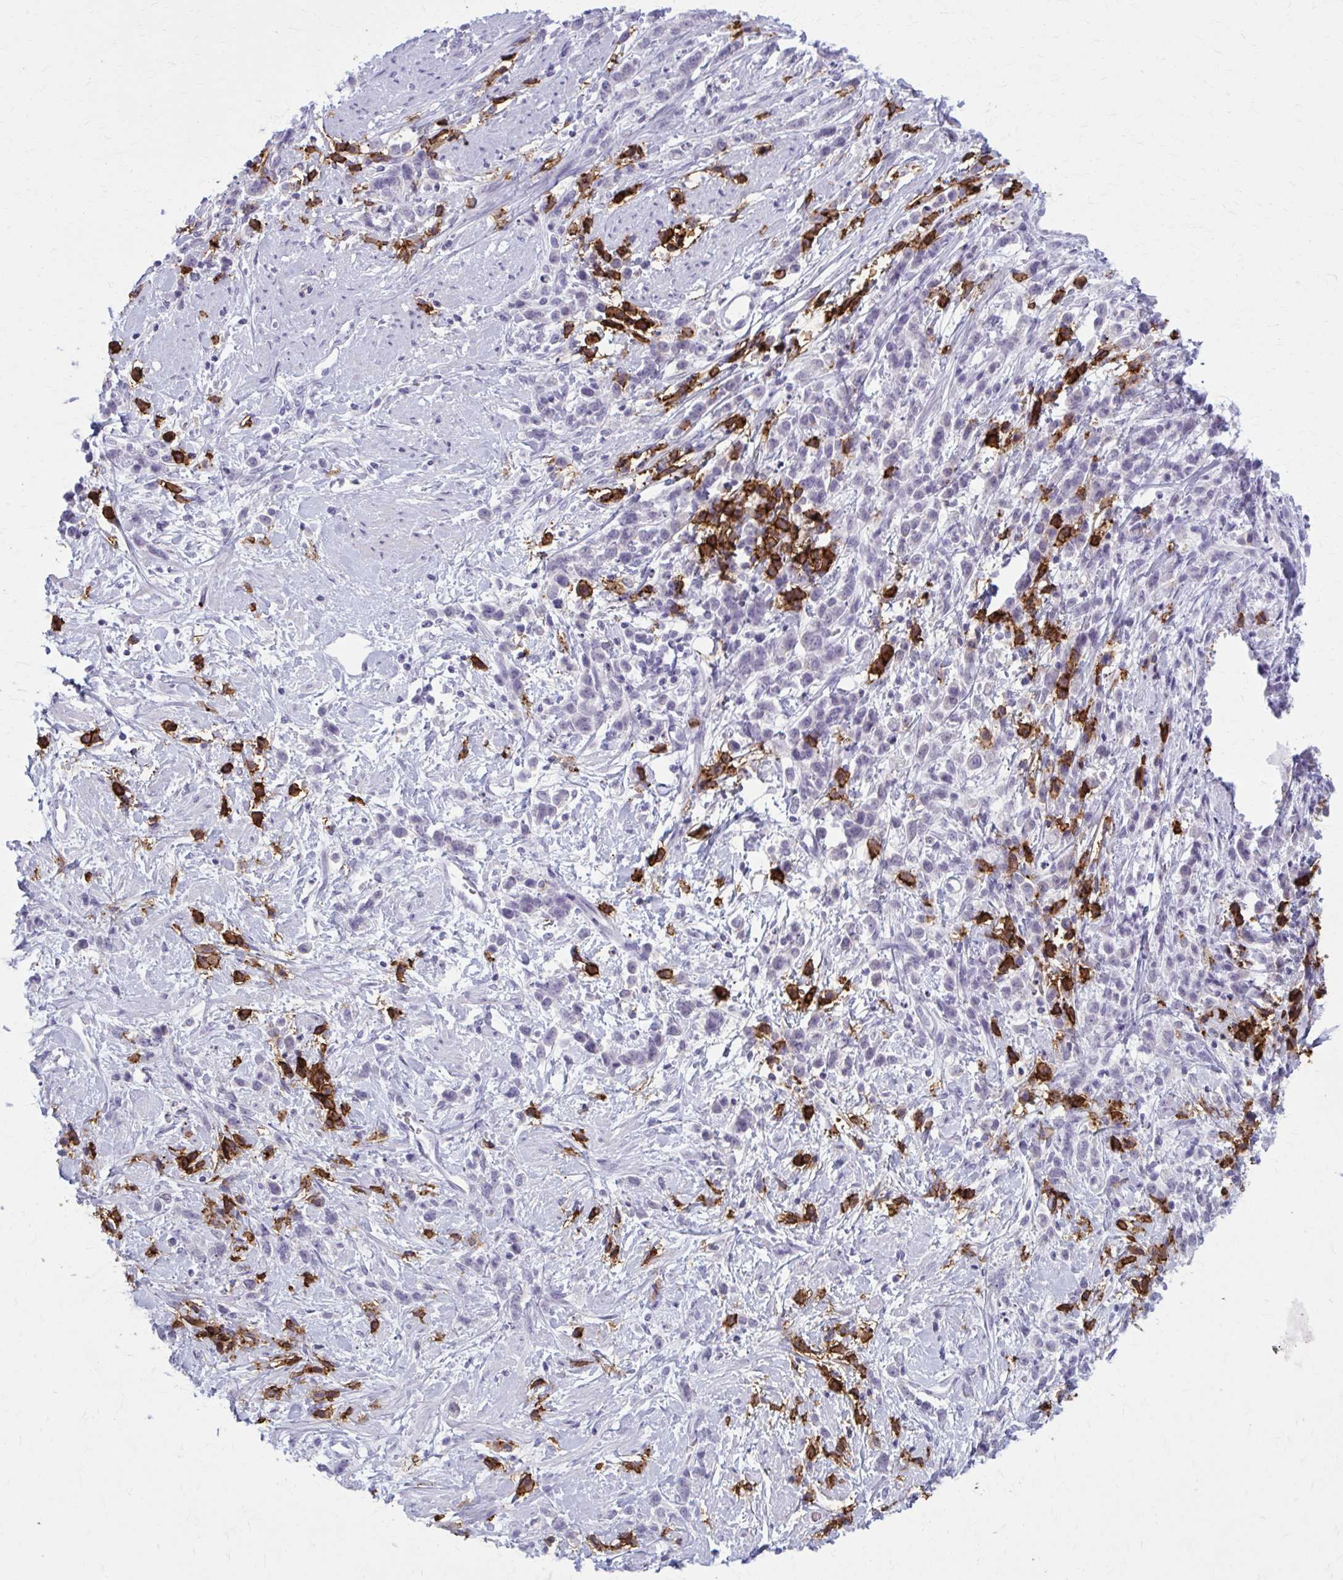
{"staining": {"intensity": "negative", "quantity": "none", "location": "none"}, "tissue": "stomach cancer", "cell_type": "Tumor cells", "image_type": "cancer", "snomed": [{"axis": "morphology", "description": "Adenocarcinoma, NOS"}, {"axis": "topography", "description": "Stomach"}], "caption": "Human stomach cancer (adenocarcinoma) stained for a protein using immunohistochemistry (IHC) reveals no expression in tumor cells.", "gene": "CD38", "patient": {"sex": "female", "age": 60}}